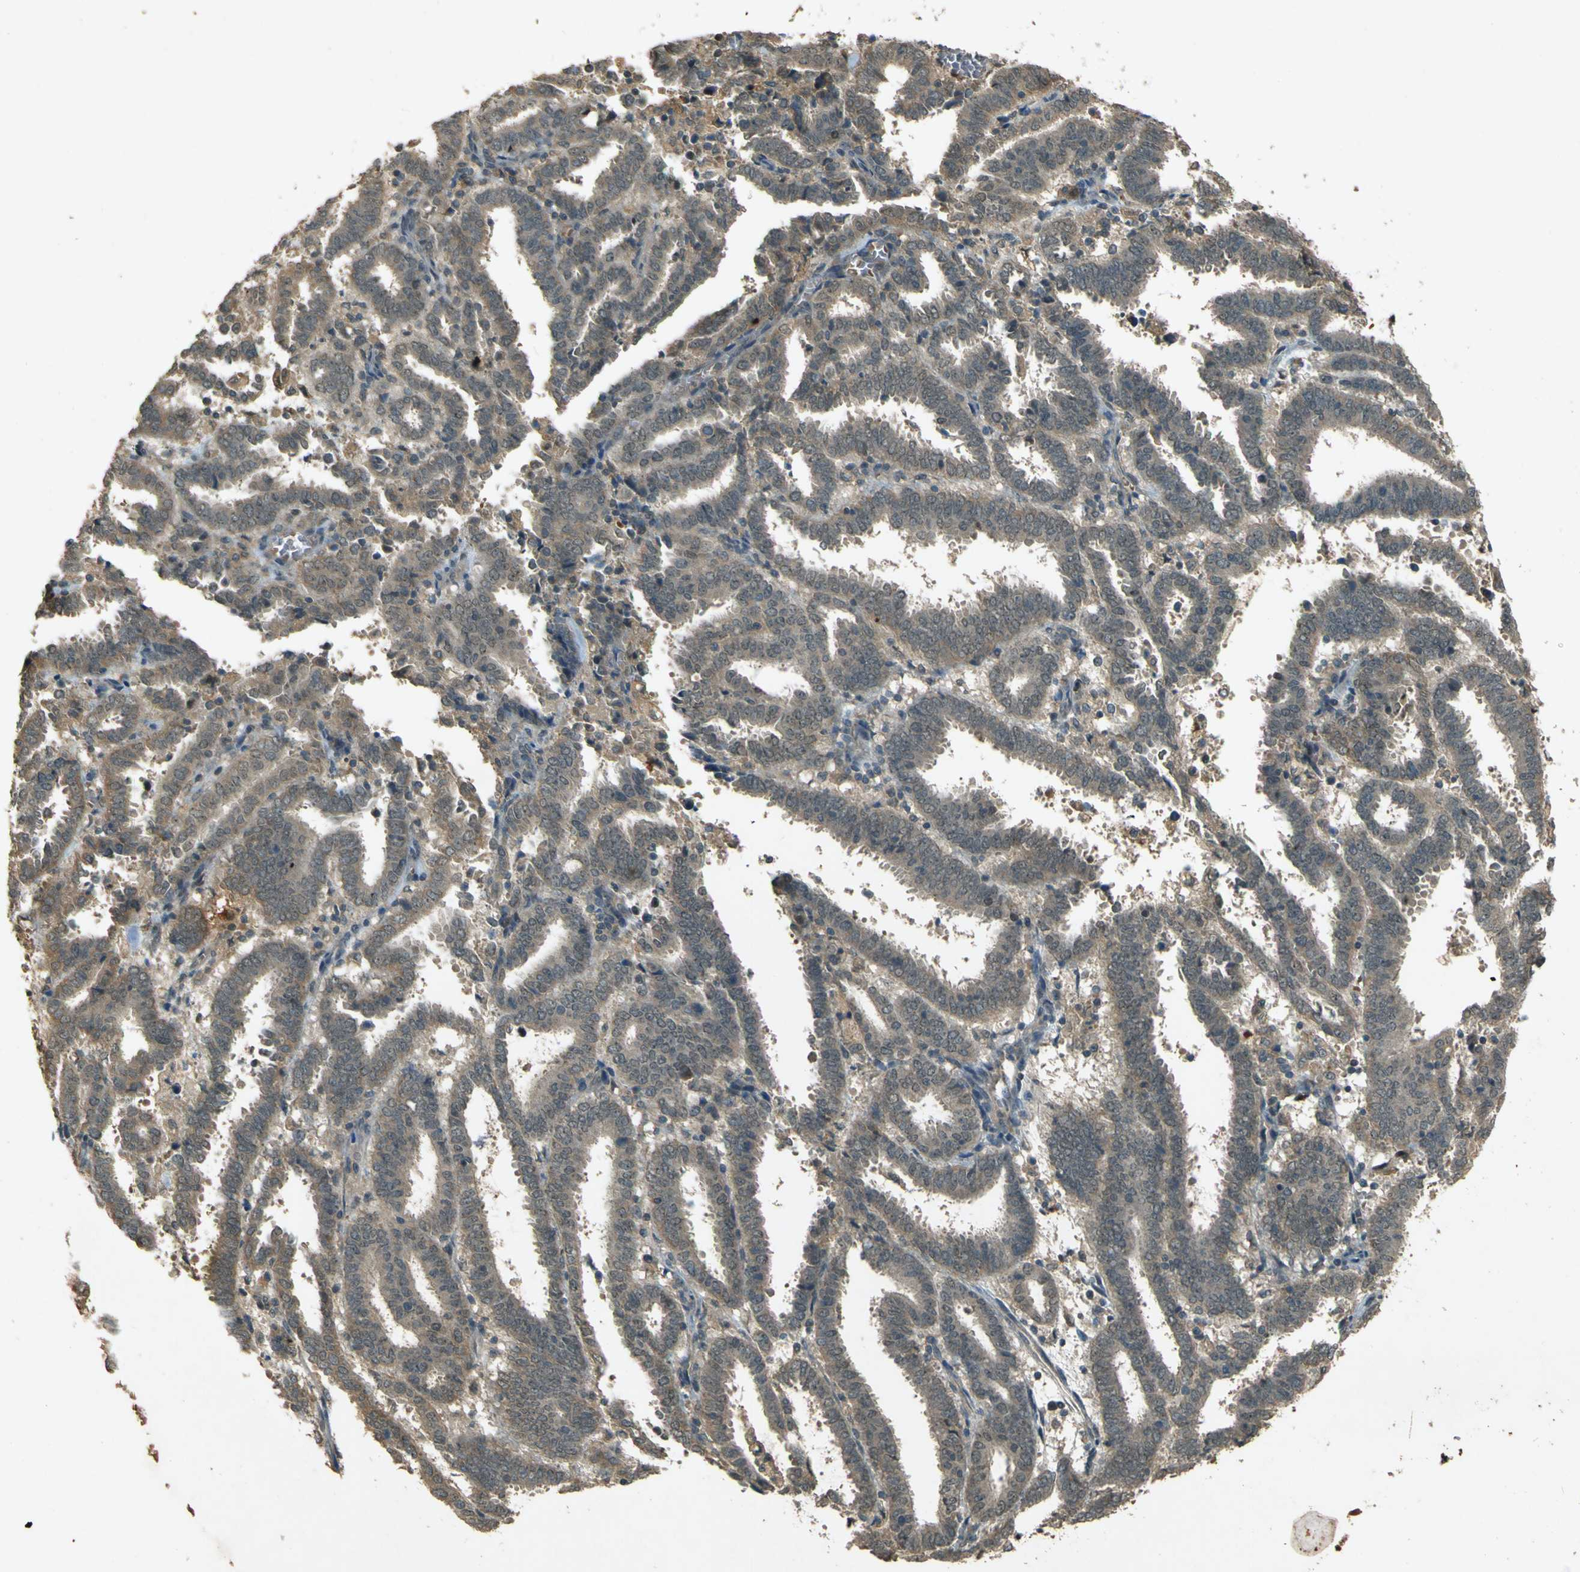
{"staining": {"intensity": "weak", "quantity": ">75%", "location": "cytoplasmic/membranous"}, "tissue": "endometrial cancer", "cell_type": "Tumor cells", "image_type": "cancer", "snomed": [{"axis": "morphology", "description": "Adenocarcinoma, NOS"}, {"axis": "topography", "description": "Uterus"}], "caption": "The photomicrograph displays immunohistochemical staining of endometrial cancer. There is weak cytoplasmic/membranous expression is appreciated in approximately >75% of tumor cells.", "gene": "MPDZ", "patient": {"sex": "female", "age": 83}}